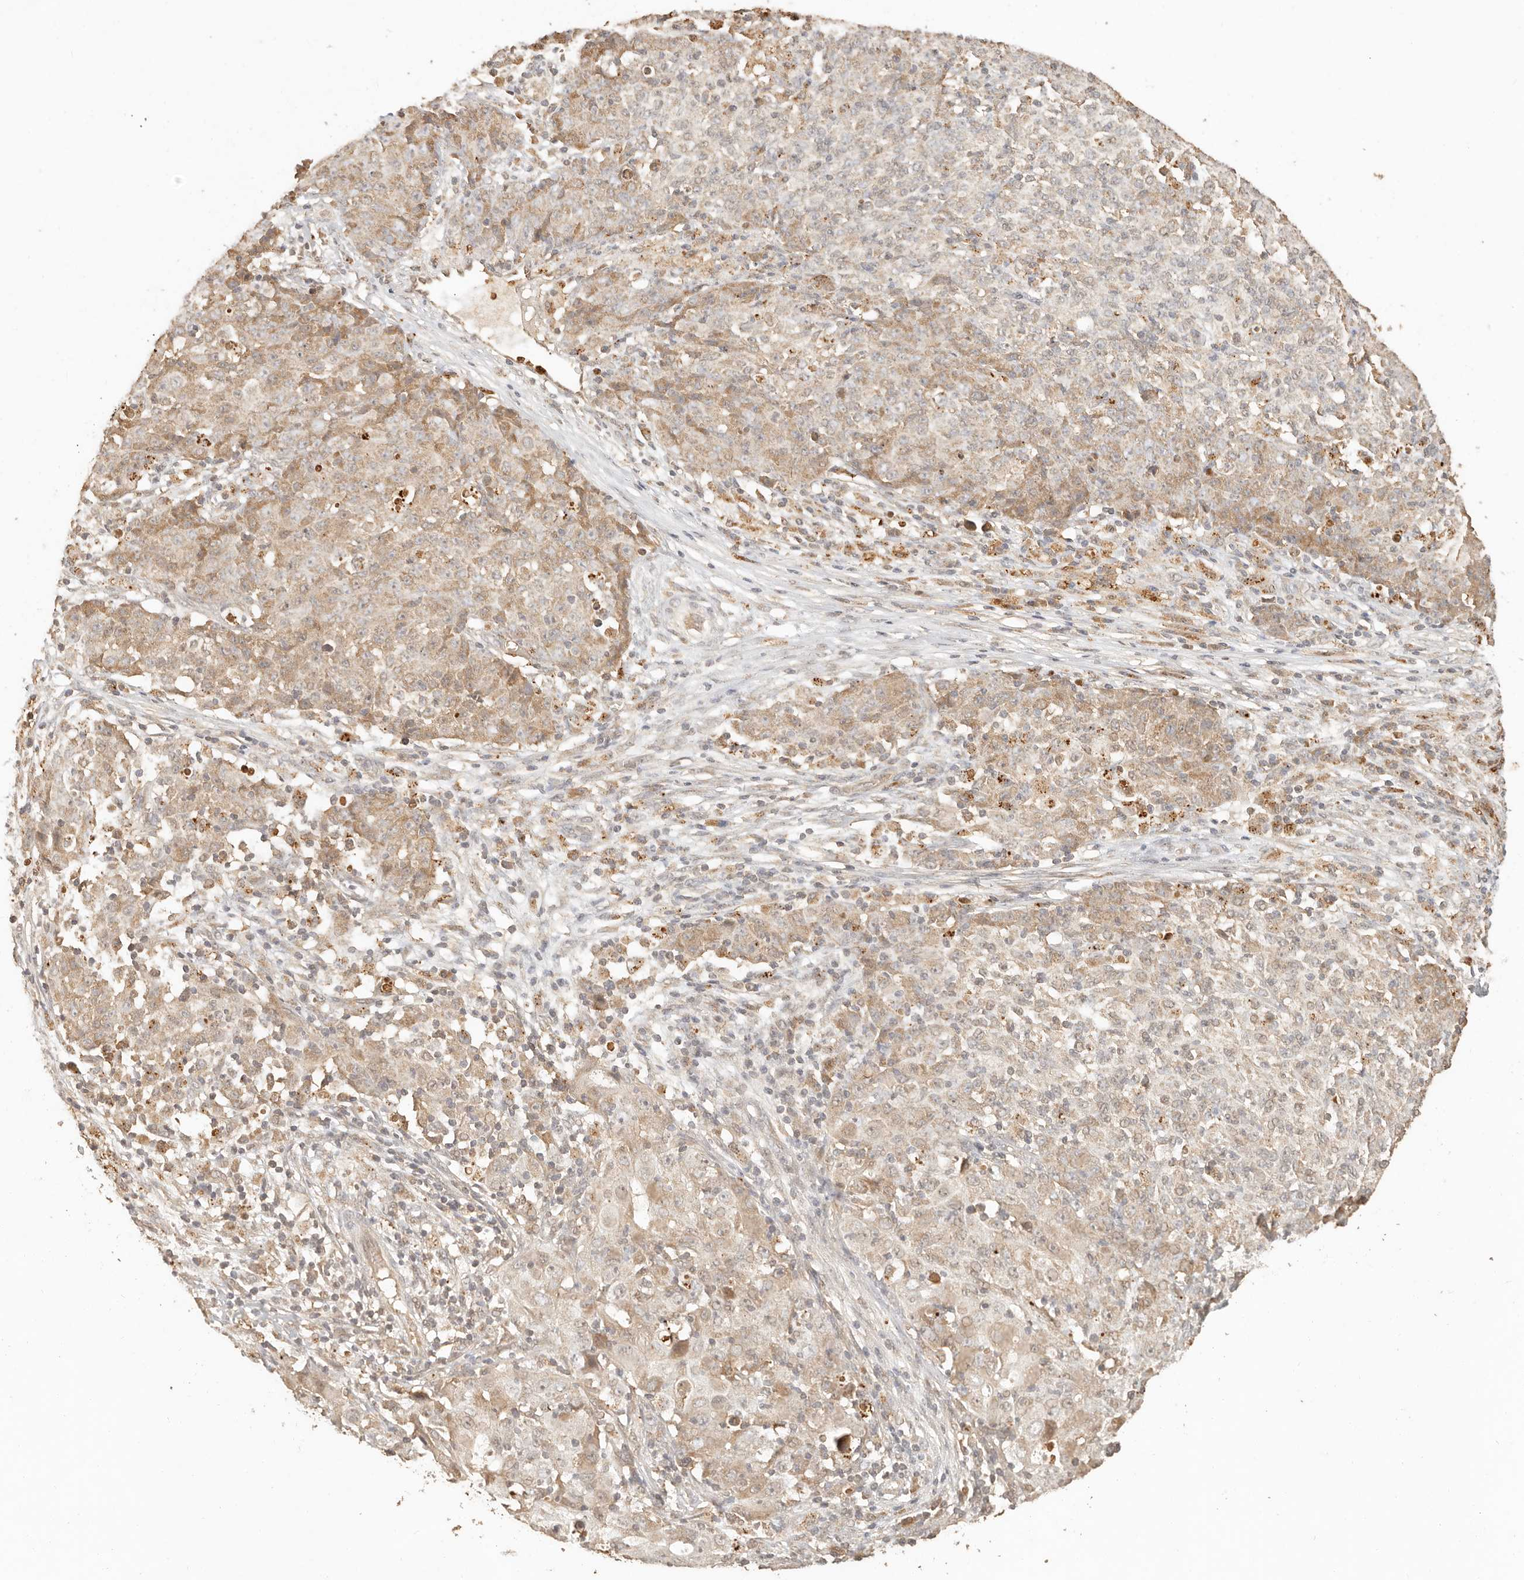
{"staining": {"intensity": "weak", "quantity": "25%-75%", "location": "cytoplasmic/membranous"}, "tissue": "ovarian cancer", "cell_type": "Tumor cells", "image_type": "cancer", "snomed": [{"axis": "morphology", "description": "Carcinoma, endometroid"}, {"axis": "topography", "description": "Ovary"}], "caption": "Ovarian endometroid carcinoma stained with DAB (3,3'-diaminobenzidine) immunohistochemistry (IHC) shows low levels of weak cytoplasmic/membranous staining in about 25%-75% of tumor cells.", "gene": "INTS11", "patient": {"sex": "female", "age": 42}}